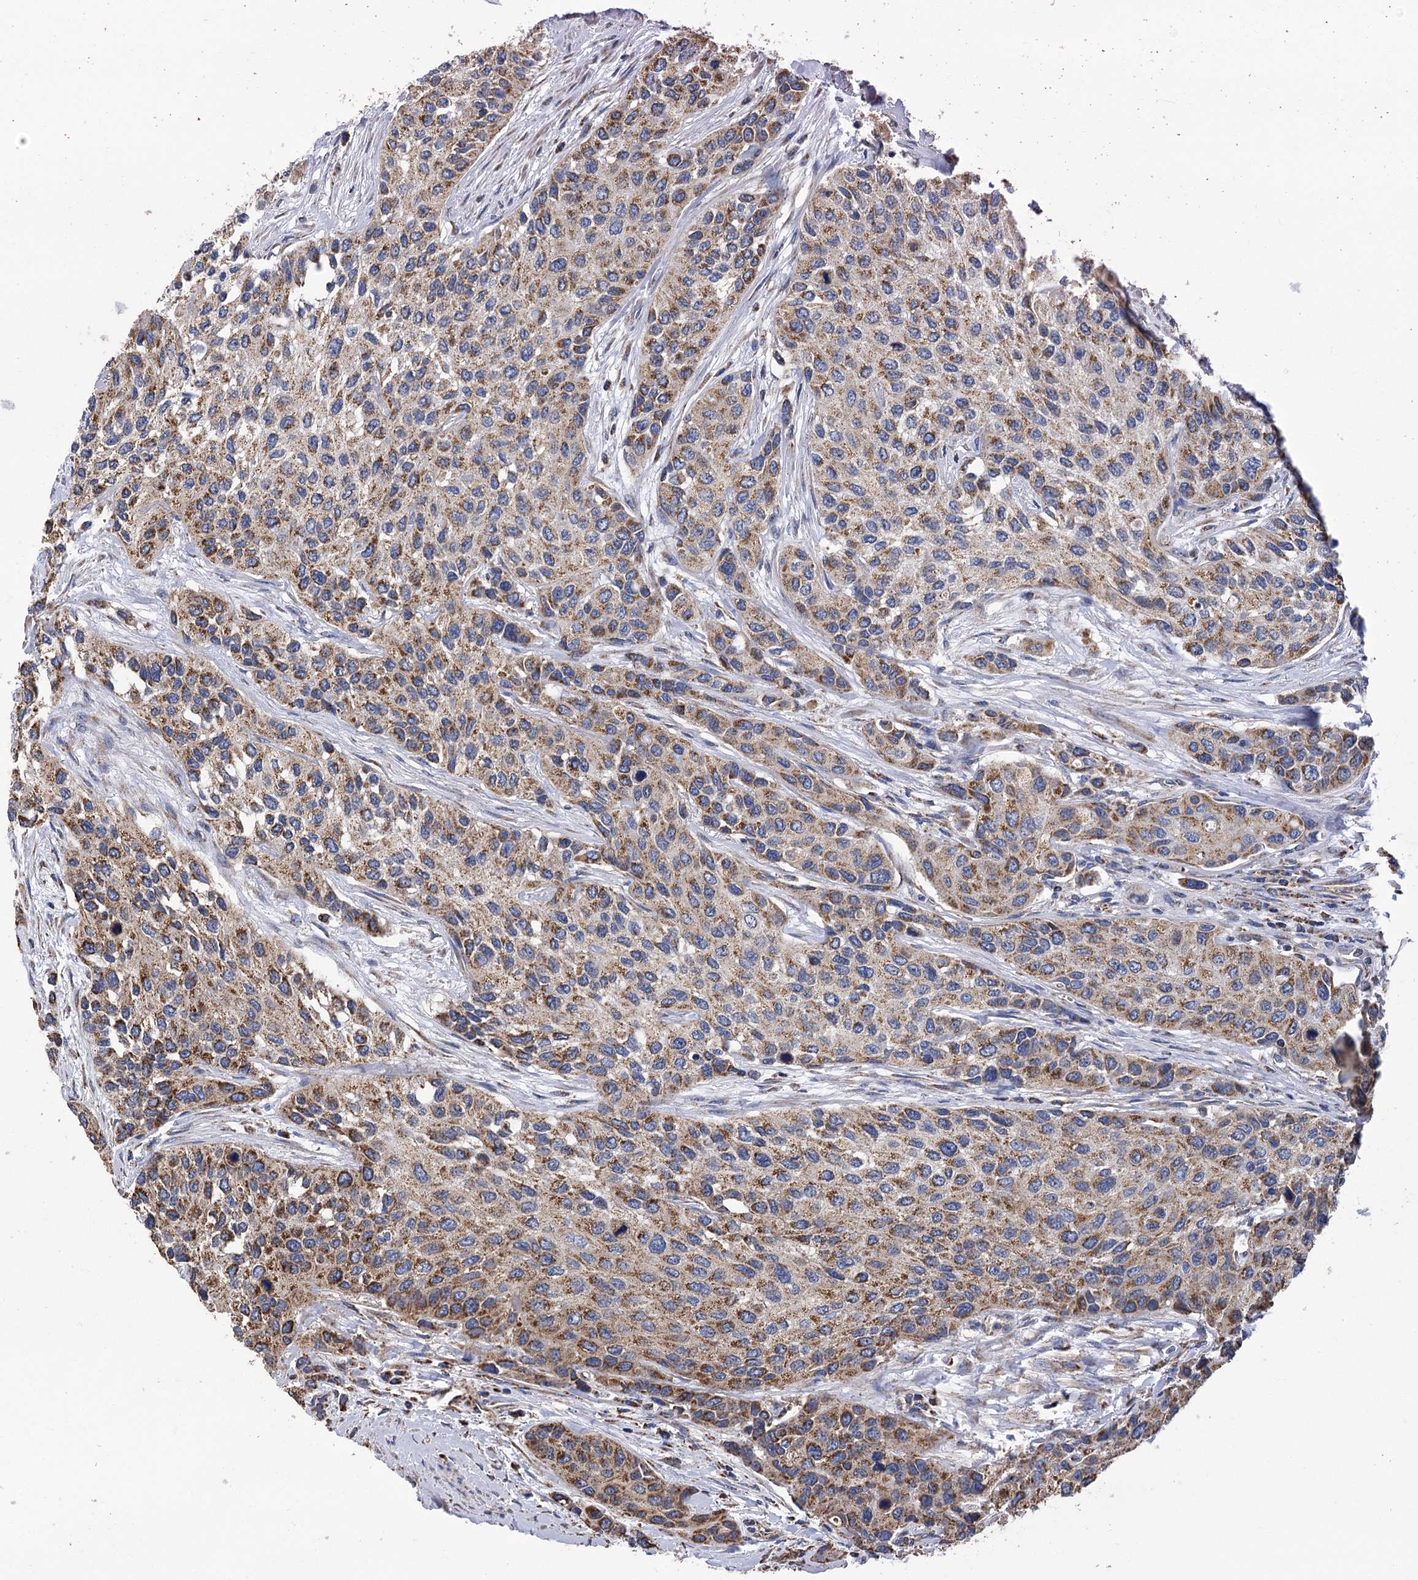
{"staining": {"intensity": "moderate", "quantity": ">75%", "location": "cytoplasmic/membranous"}, "tissue": "urothelial cancer", "cell_type": "Tumor cells", "image_type": "cancer", "snomed": [{"axis": "morphology", "description": "Normal tissue, NOS"}, {"axis": "morphology", "description": "Urothelial carcinoma, High grade"}, {"axis": "topography", "description": "Vascular tissue"}, {"axis": "topography", "description": "Urinary bladder"}], "caption": "Moderate cytoplasmic/membranous expression is present in about >75% of tumor cells in high-grade urothelial carcinoma. (DAB IHC with brightfield microscopy, high magnification).", "gene": "CCDC73", "patient": {"sex": "female", "age": 56}}